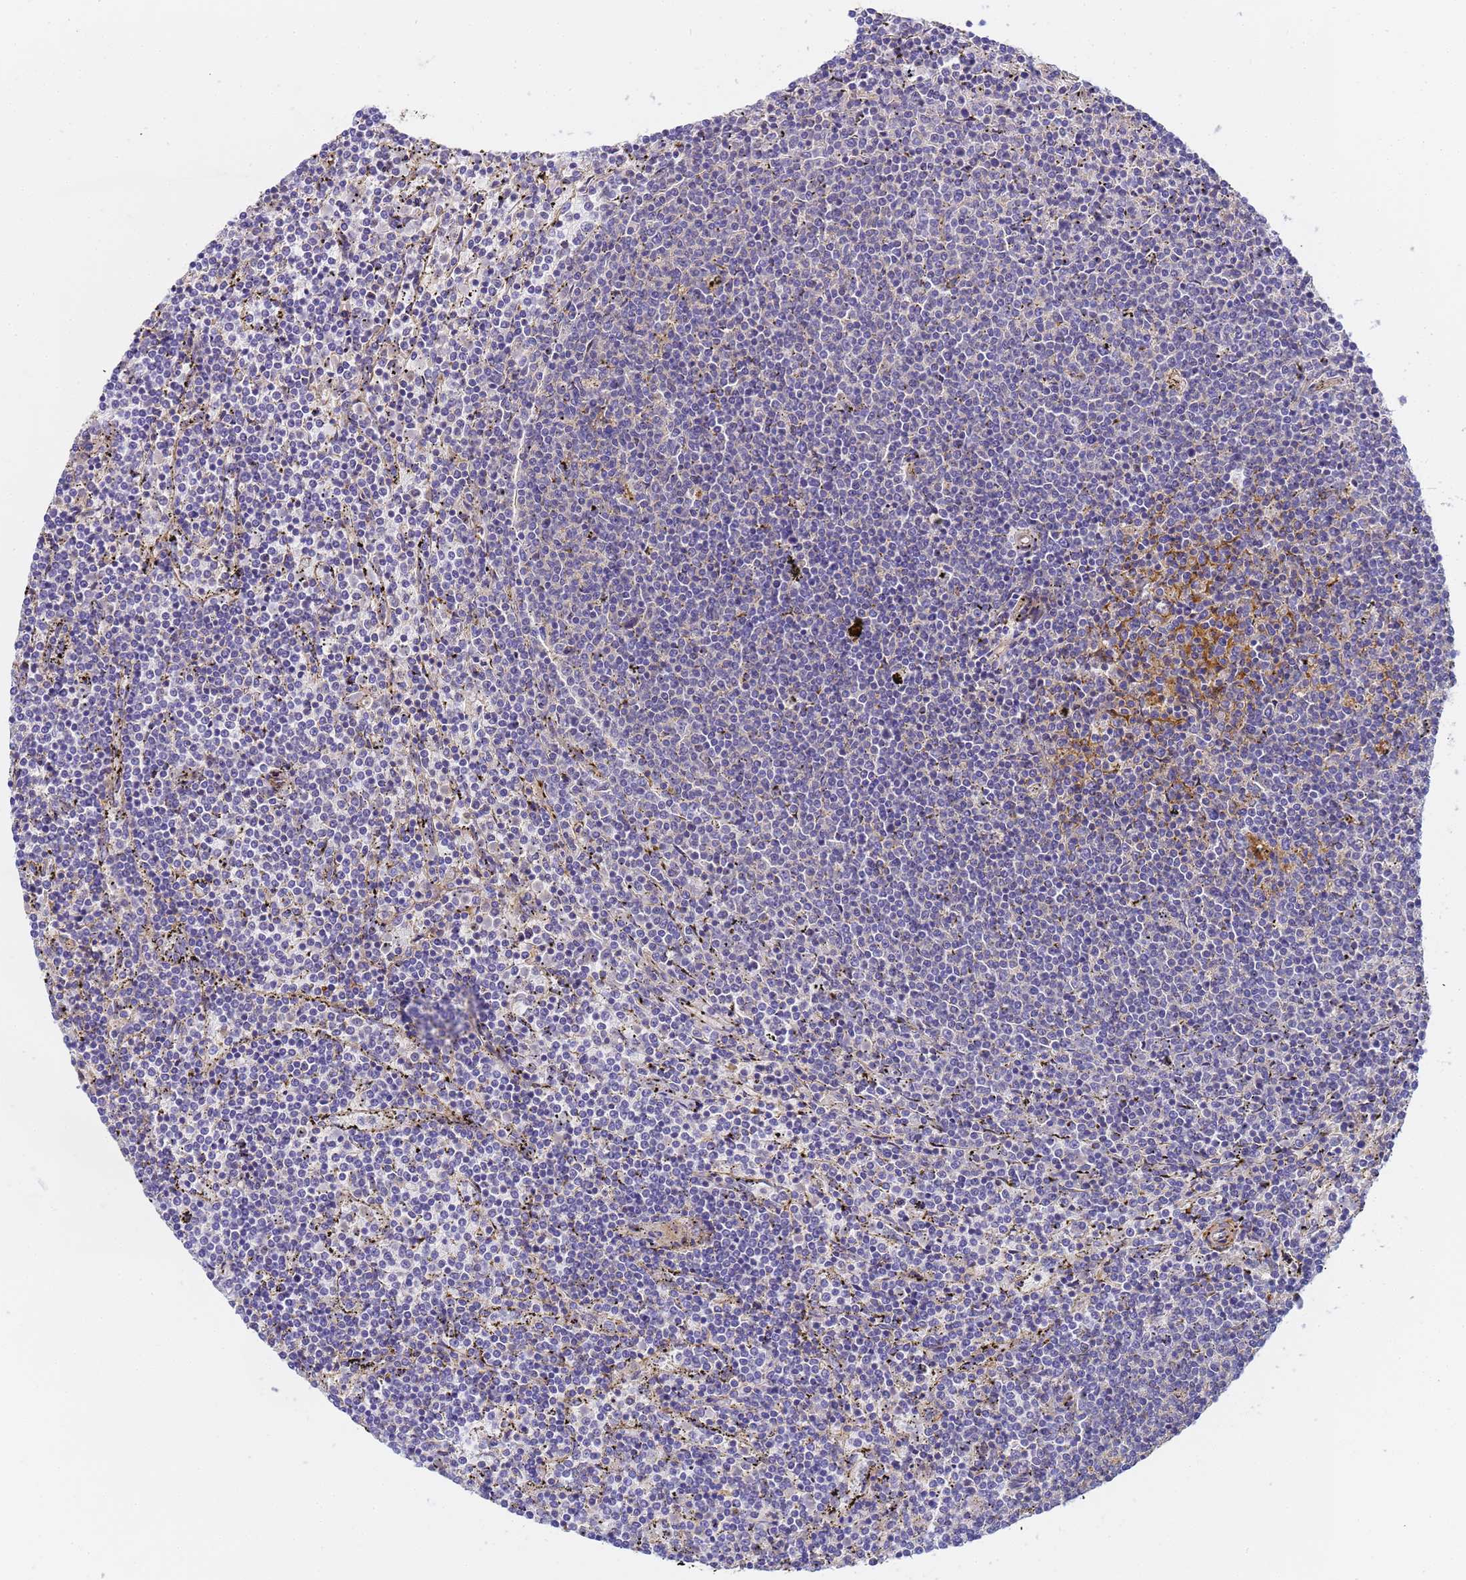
{"staining": {"intensity": "negative", "quantity": "none", "location": "none"}, "tissue": "lymphoma", "cell_type": "Tumor cells", "image_type": "cancer", "snomed": [{"axis": "morphology", "description": "Malignant lymphoma, non-Hodgkin's type, Low grade"}, {"axis": "topography", "description": "Spleen"}], "caption": "IHC of human lymphoma displays no expression in tumor cells.", "gene": "MYL12A", "patient": {"sex": "female", "age": 50}}